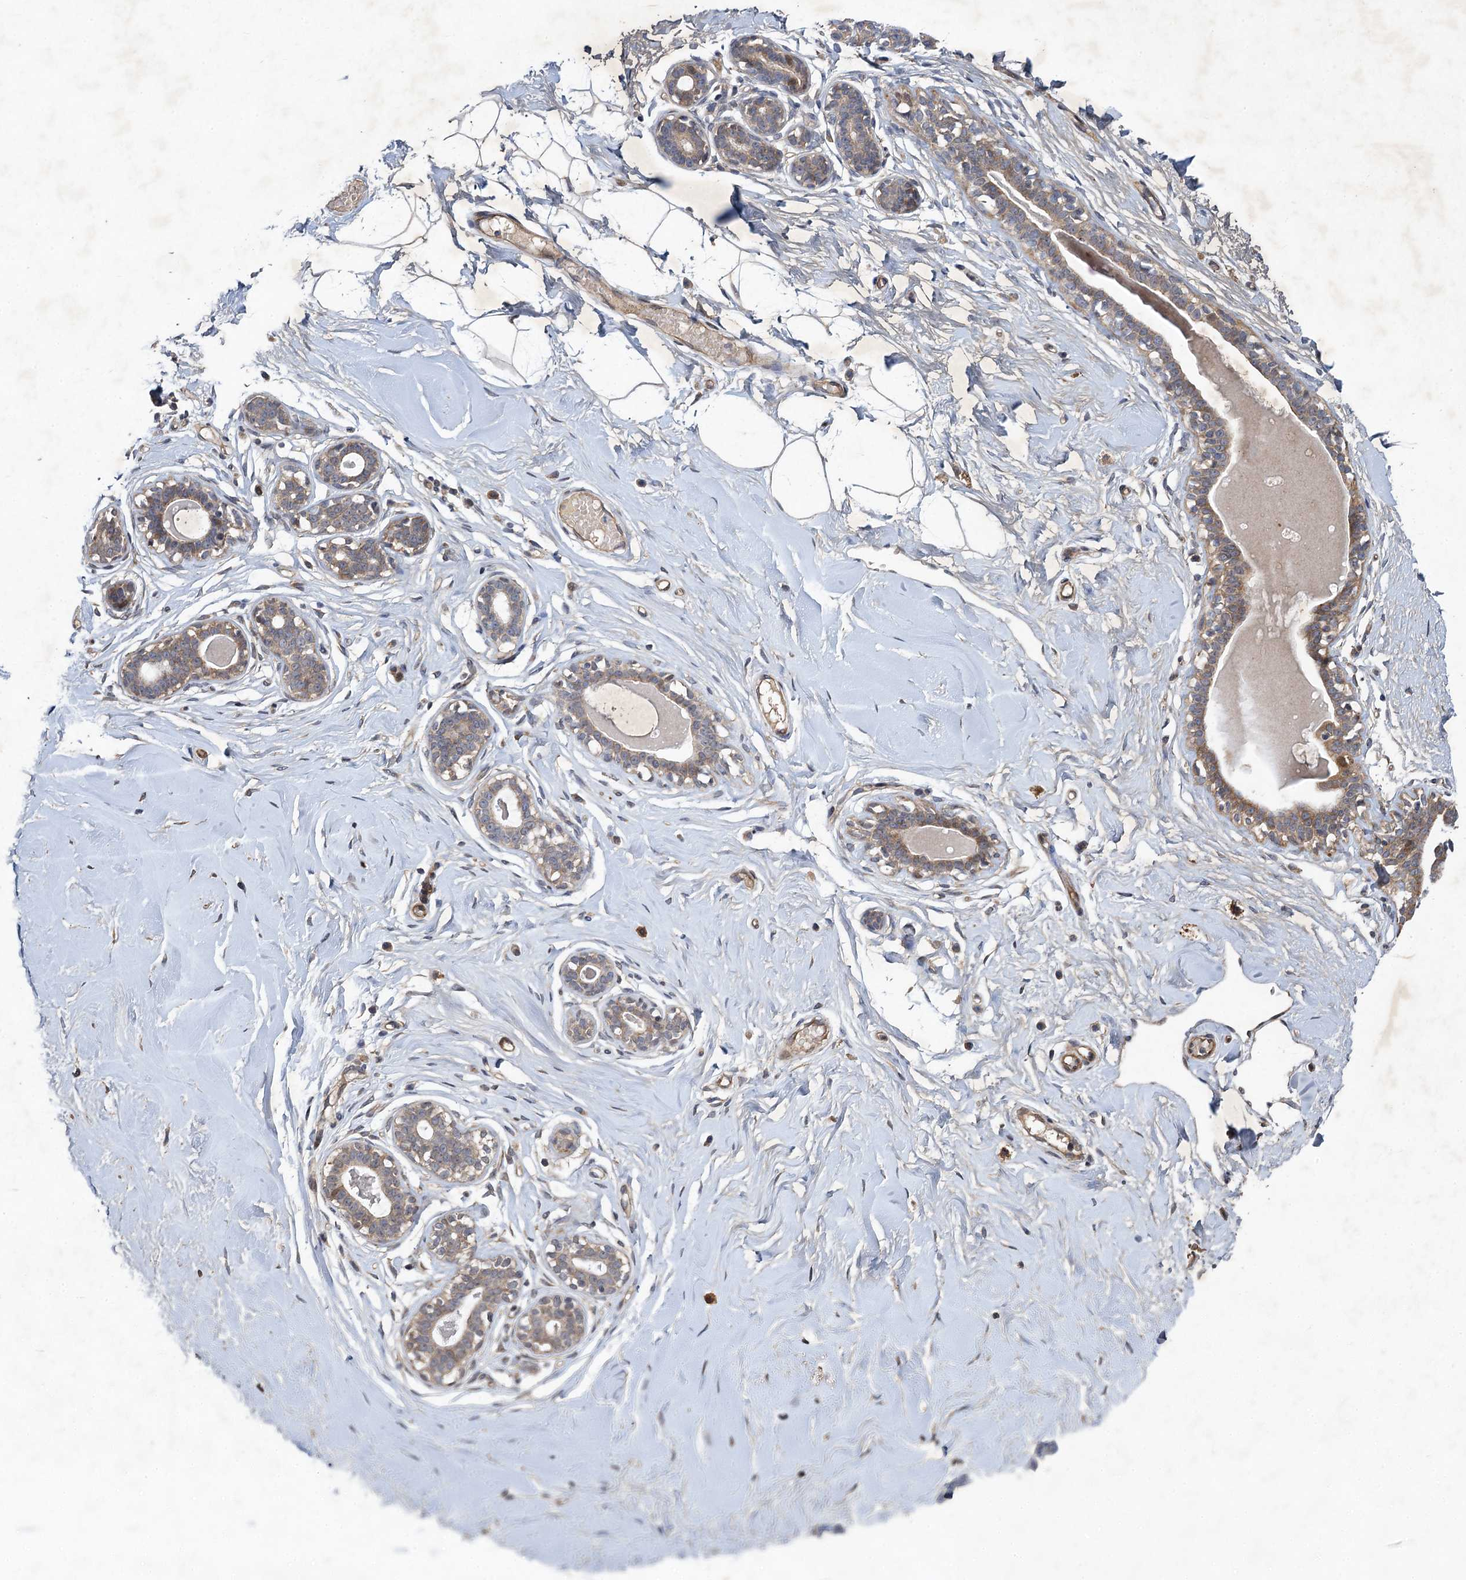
{"staining": {"intensity": "negative", "quantity": "none", "location": "none"}, "tissue": "breast", "cell_type": "Adipocytes", "image_type": "normal", "snomed": [{"axis": "morphology", "description": "Normal tissue, NOS"}, {"axis": "morphology", "description": "Adenoma, NOS"}, {"axis": "topography", "description": "Breast"}], "caption": "Immunohistochemistry (IHC) photomicrograph of normal breast stained for a protein (brown), which reveals no positivity in adipocytes.", "gene": "NUDT22", "patient": {"sex": "female", "age": 23}}